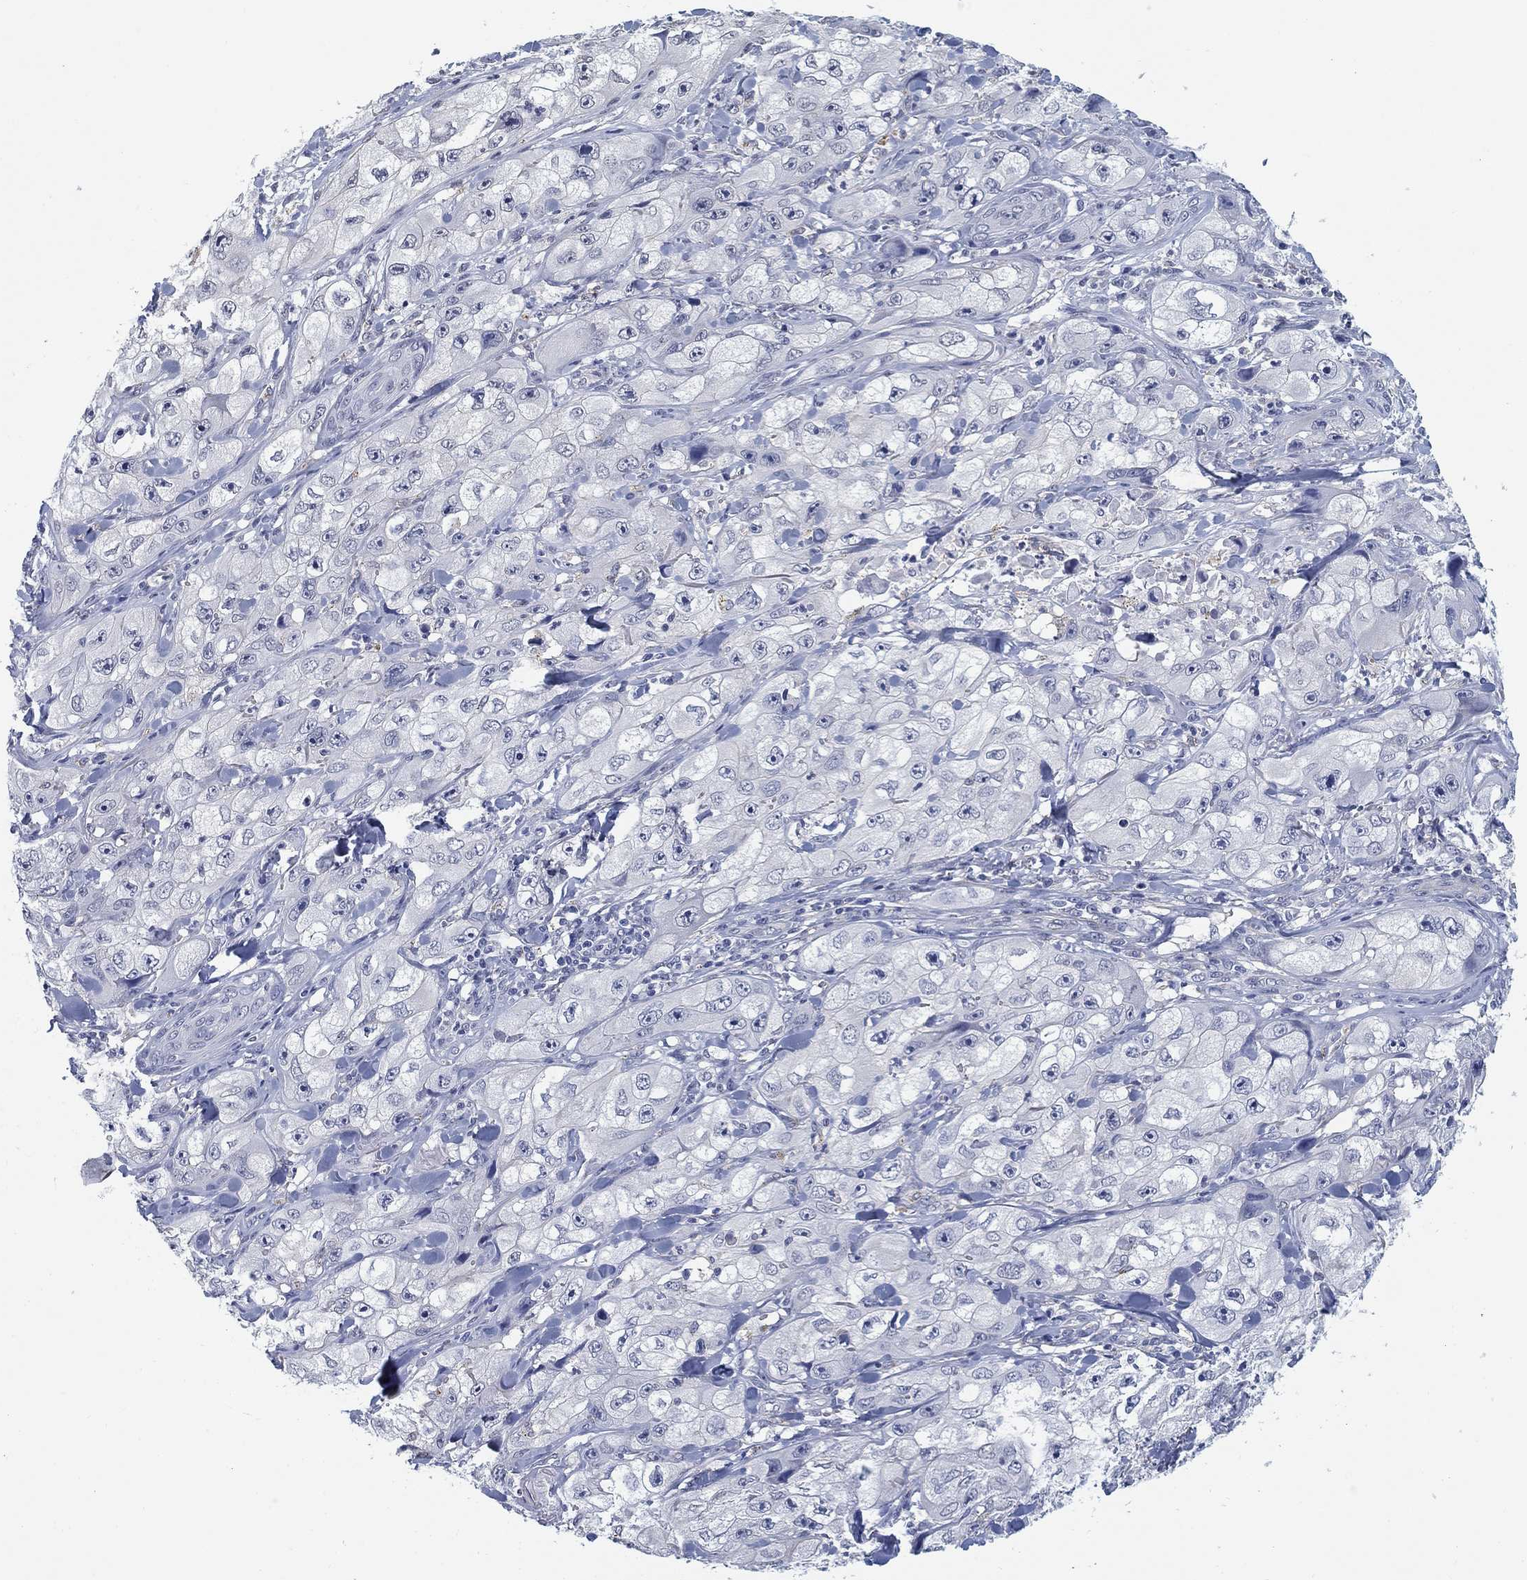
{"staining": {"intensity": "negative", "quantity": "none", "location": "none"}, "tissue": "skin cancer", "cell_type": "Tumor cells", "image_type": "cancer", "snomed": [{"axis": "morphology", "description": "Squamous cell carcinoma, NOS"}, {"axis": "topography", "description": "Skin"}, {"axis": "topography", "description": "Subcutis"}], "caption": "Human squamous cell carcinoma (skin) stained for a protein using IHC demonstrates no positivity in tumor cells.", "gene": "OTUB2", "patient": {"sex": "male", "age": 73}}